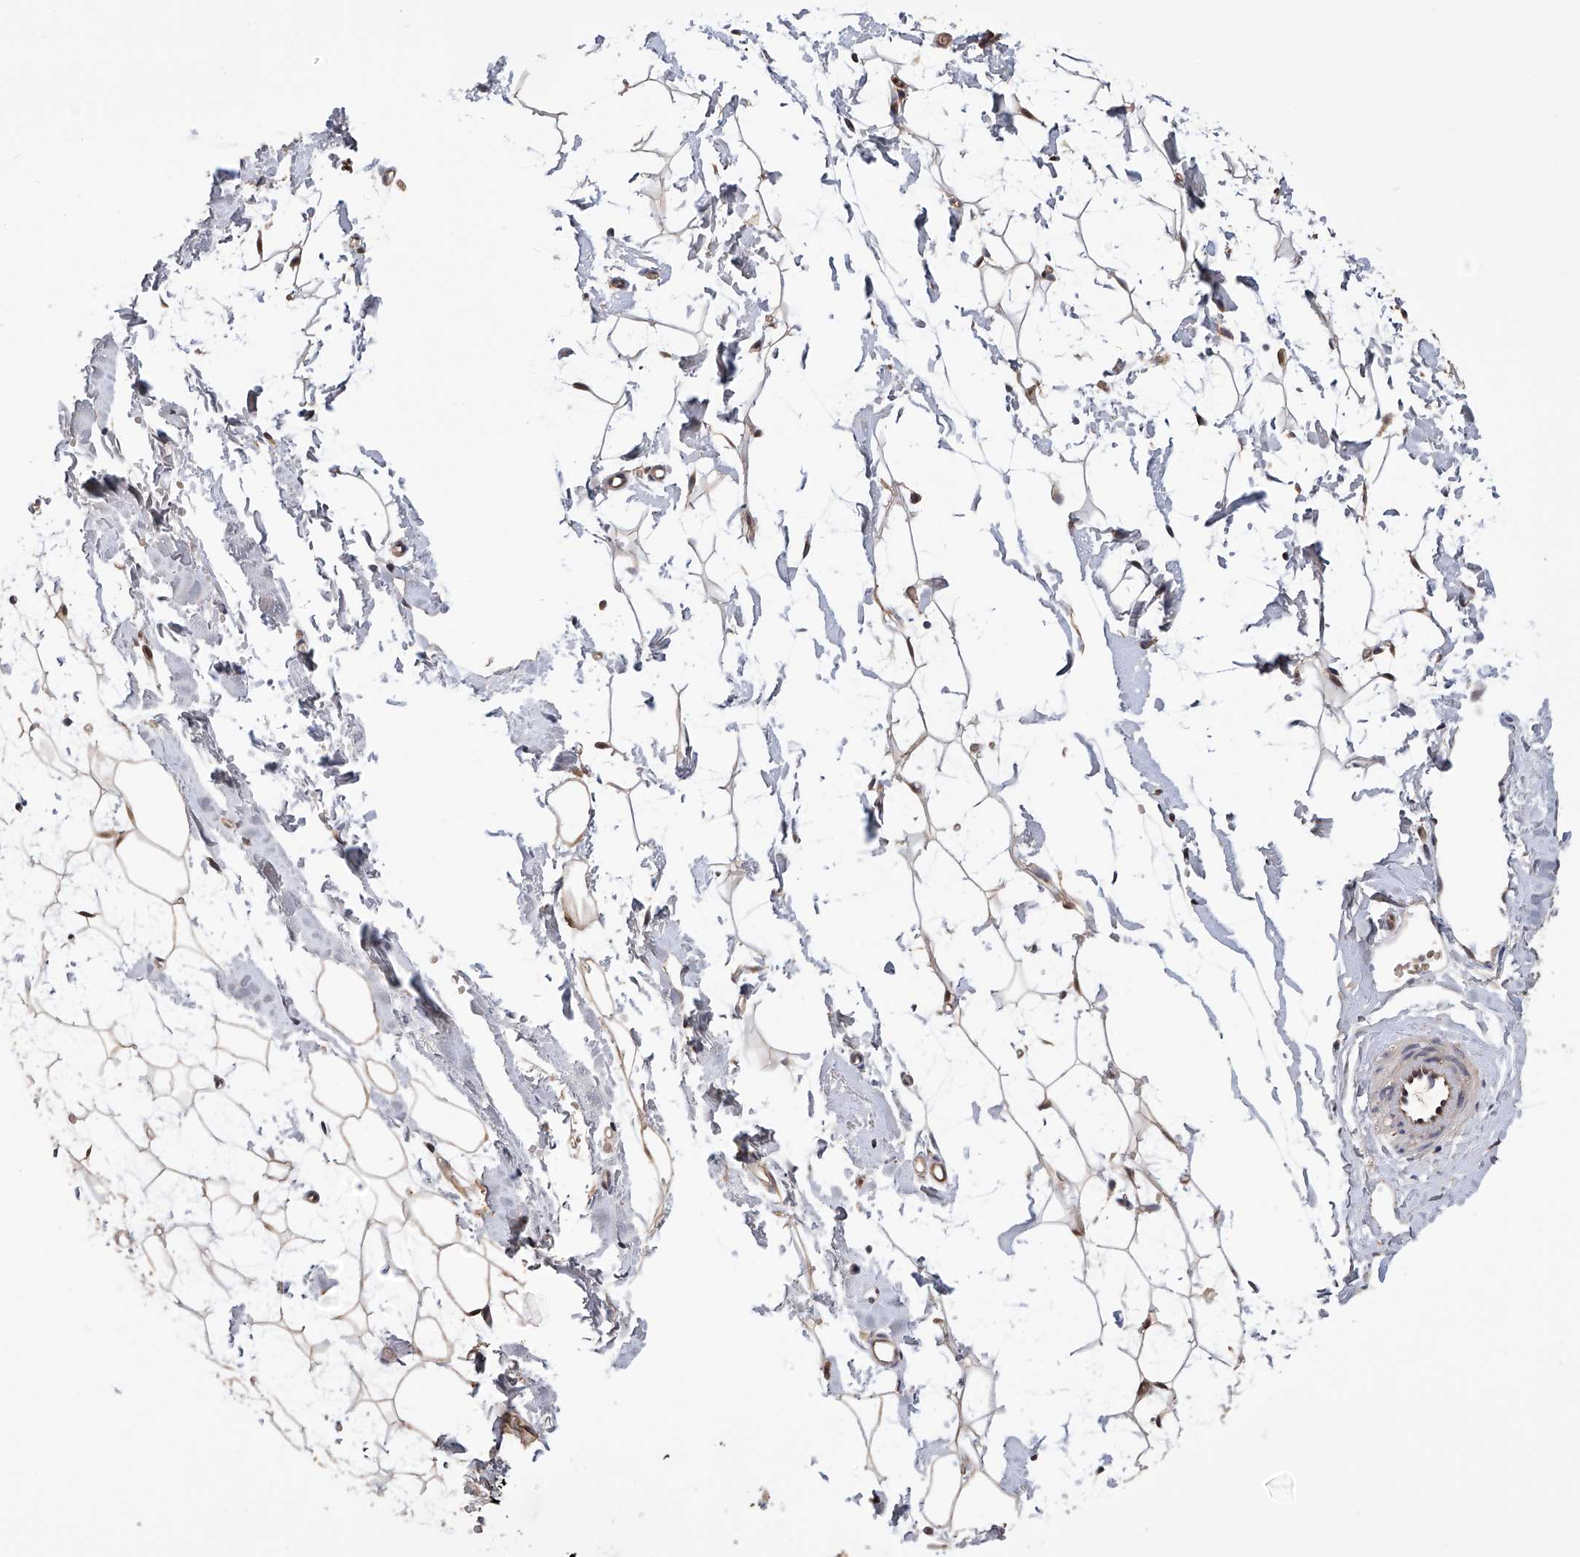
{"staining": {"intensity": "moderate", "quantity": ">75%", "location": "cytoplasmic/membranous"}, "tissue": "adipose tissue", "cell_type": "Adipocytes", "image_type": "normal", "snomed": [{"axis": "morphology", "description": "Normal tissue, NOS"}, {"axis": "topography", "description": "Breast"}], "caption": "This photomicrograph displays immunohistochemistry staining of benign adipose tissue, with medium moderate cytoplasmic/membranous staining in approximately >75% of adipocytes.", "gene": "NUDT17", "patient": {"sex": "female", "age": 23}}